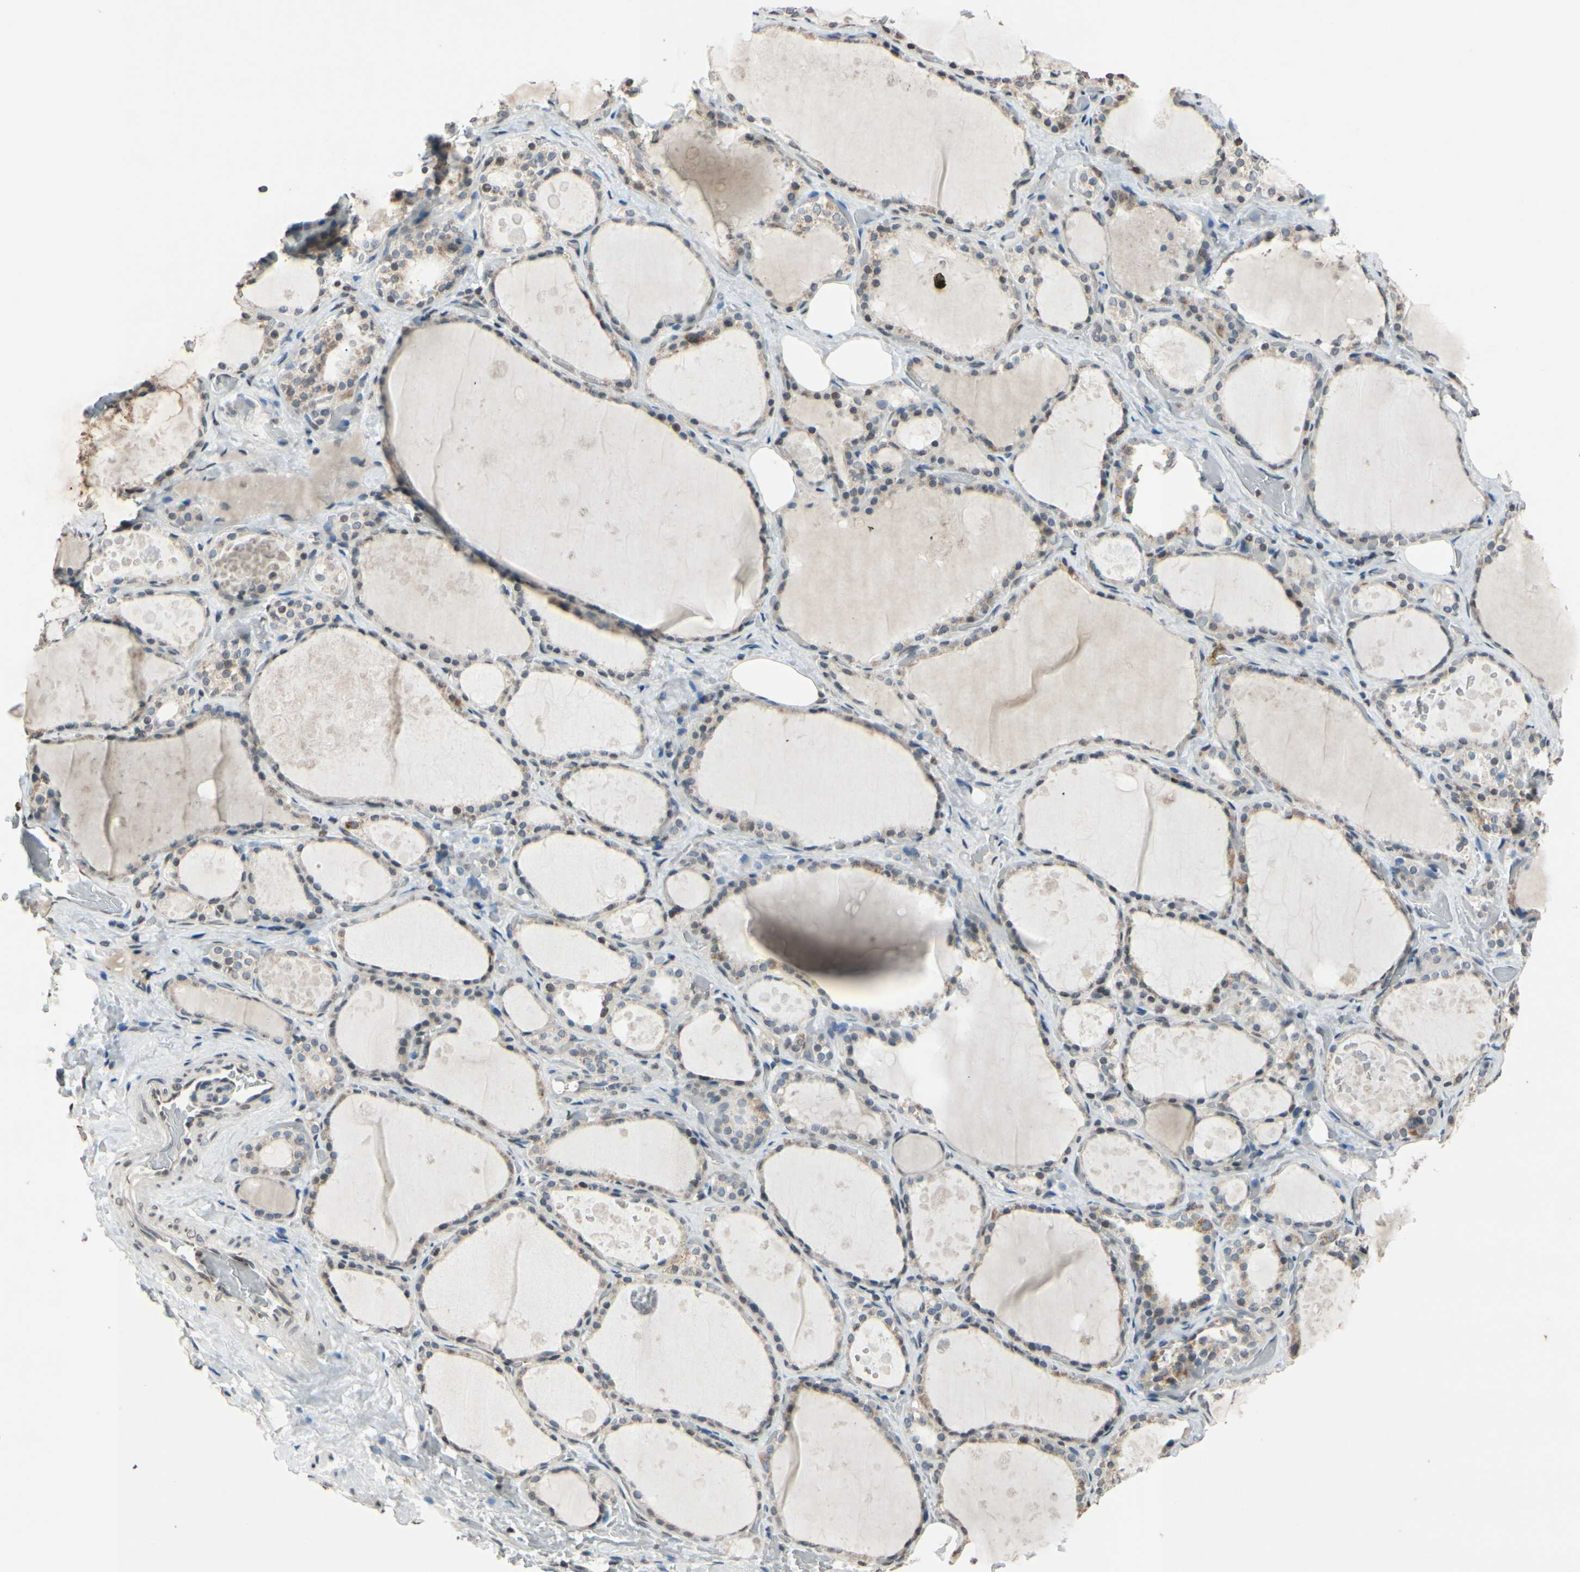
{"staining": {"intensity": "weak", "quantity": ">75%", "location": "cytoplasmic/membranous"}, "tissue": "thyroid gland", "cell_type": "Glandular cells", "image_type": "normal", "snomed": [{"axis": "morphology", "description": "Normal tissue, NOS"}, {"axis": "topography", "description": "Thyroid gland"}], "caption": "Immunohistochemistry (IHC) (DAB) staining of unremarkable human thyroid gland displays weak cytoplasmic/membranous protein expression in approximately >75% of glandular cells.", "gene": "CLDN11", "patient": {"sex": "male", "age": 61}}